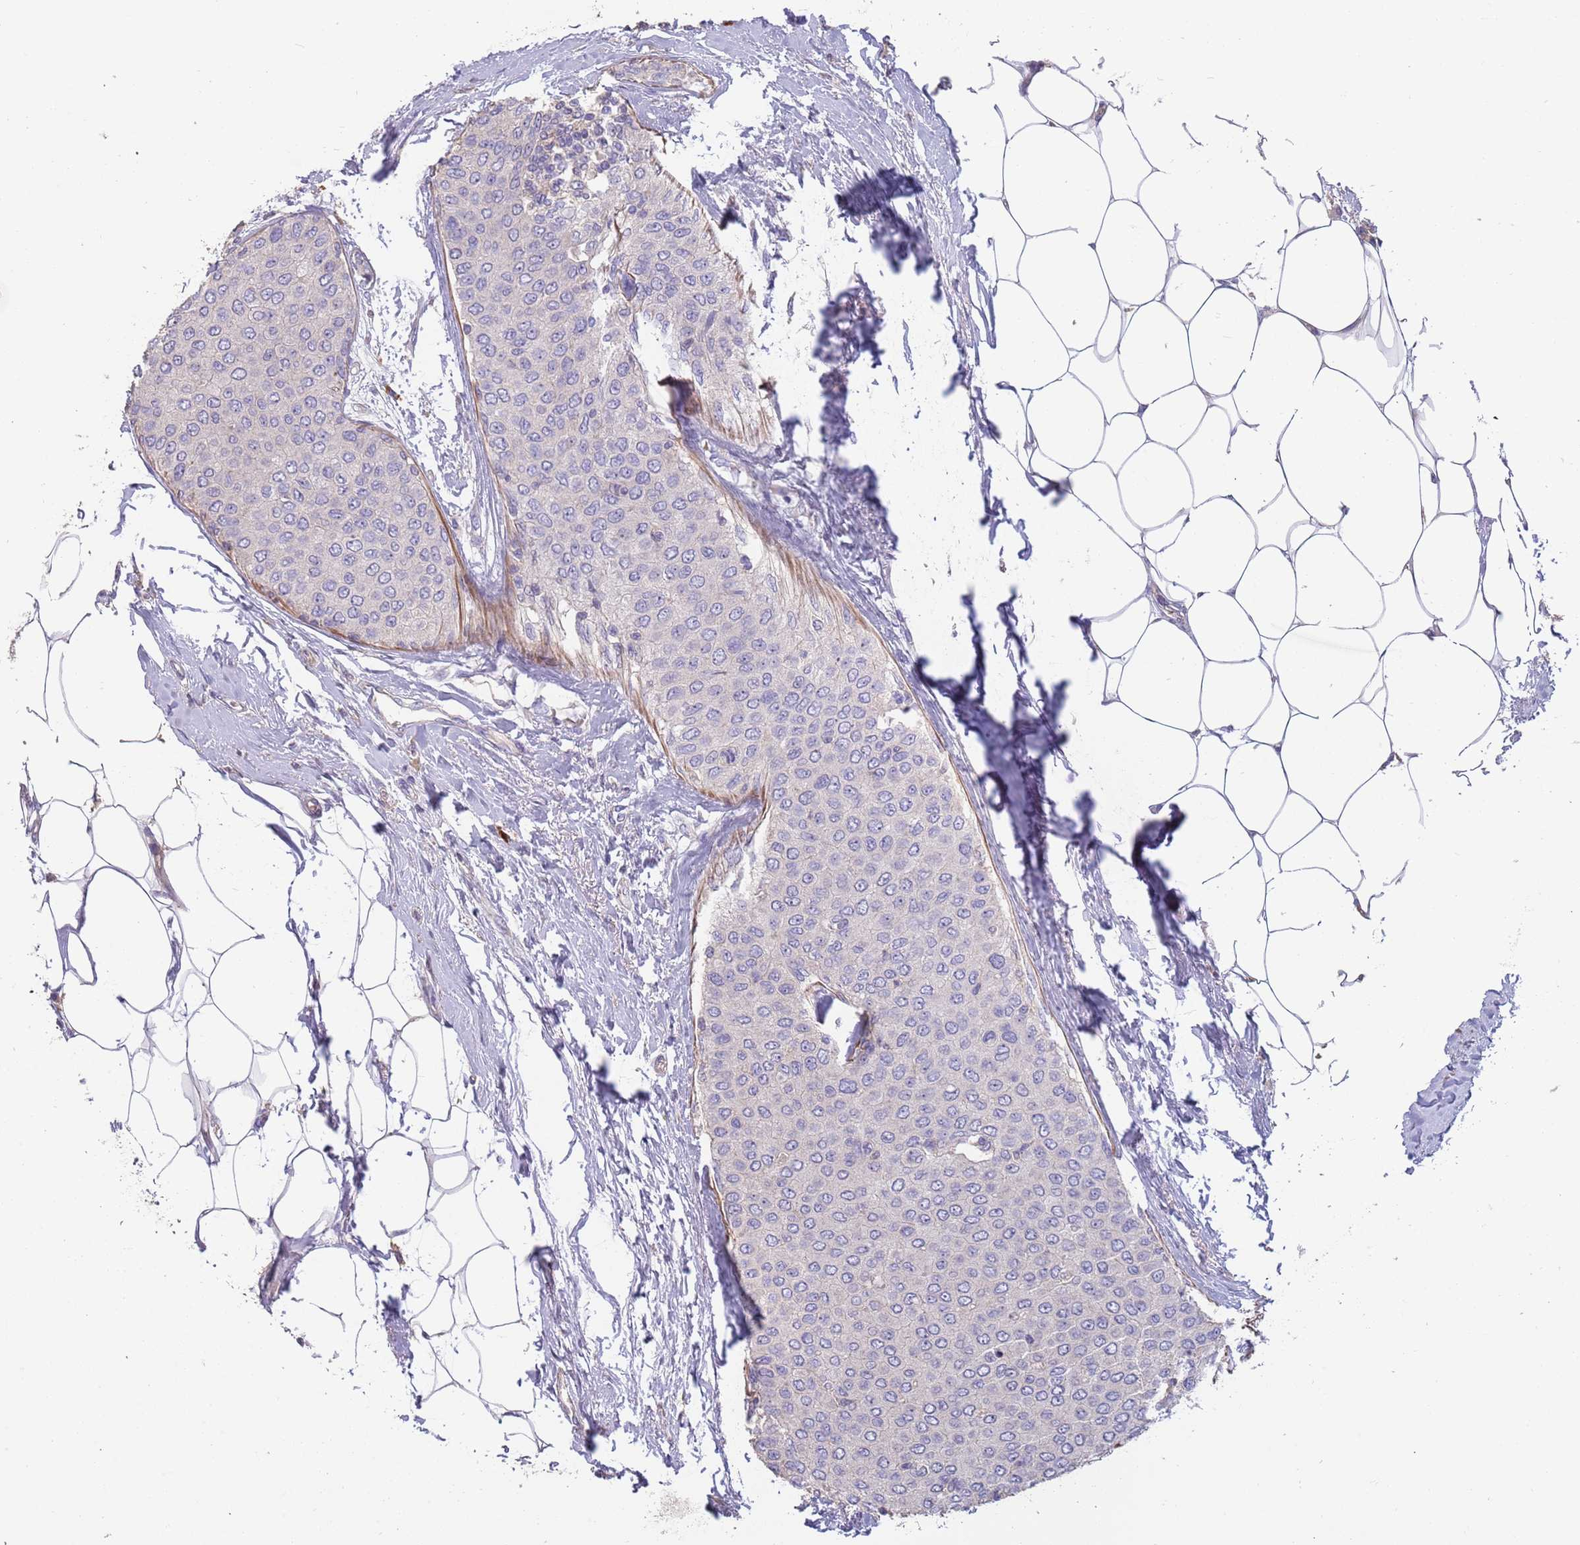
{"staining": {"intensity": "negative", "quantity": "none", "location": "none"}, "tissue": "breast cancer", "cell_type": "Tumor cells", "image_type": "cancer", "snomed": [{"axis": "morphology", "description": "Duct carcinoma"}, {"axis": "topography", "description": "Breast"}], "caption": "Immunohistochemical staining of human breast cancer (invasive ductal carcinoma) exhibits no significant staining in tumor cells. (Immunohistochemistry (ihc), brightfield microscopy, high magnification).", "gene": "SUSD1", "patient": {"sex": "female", "age": 72}}